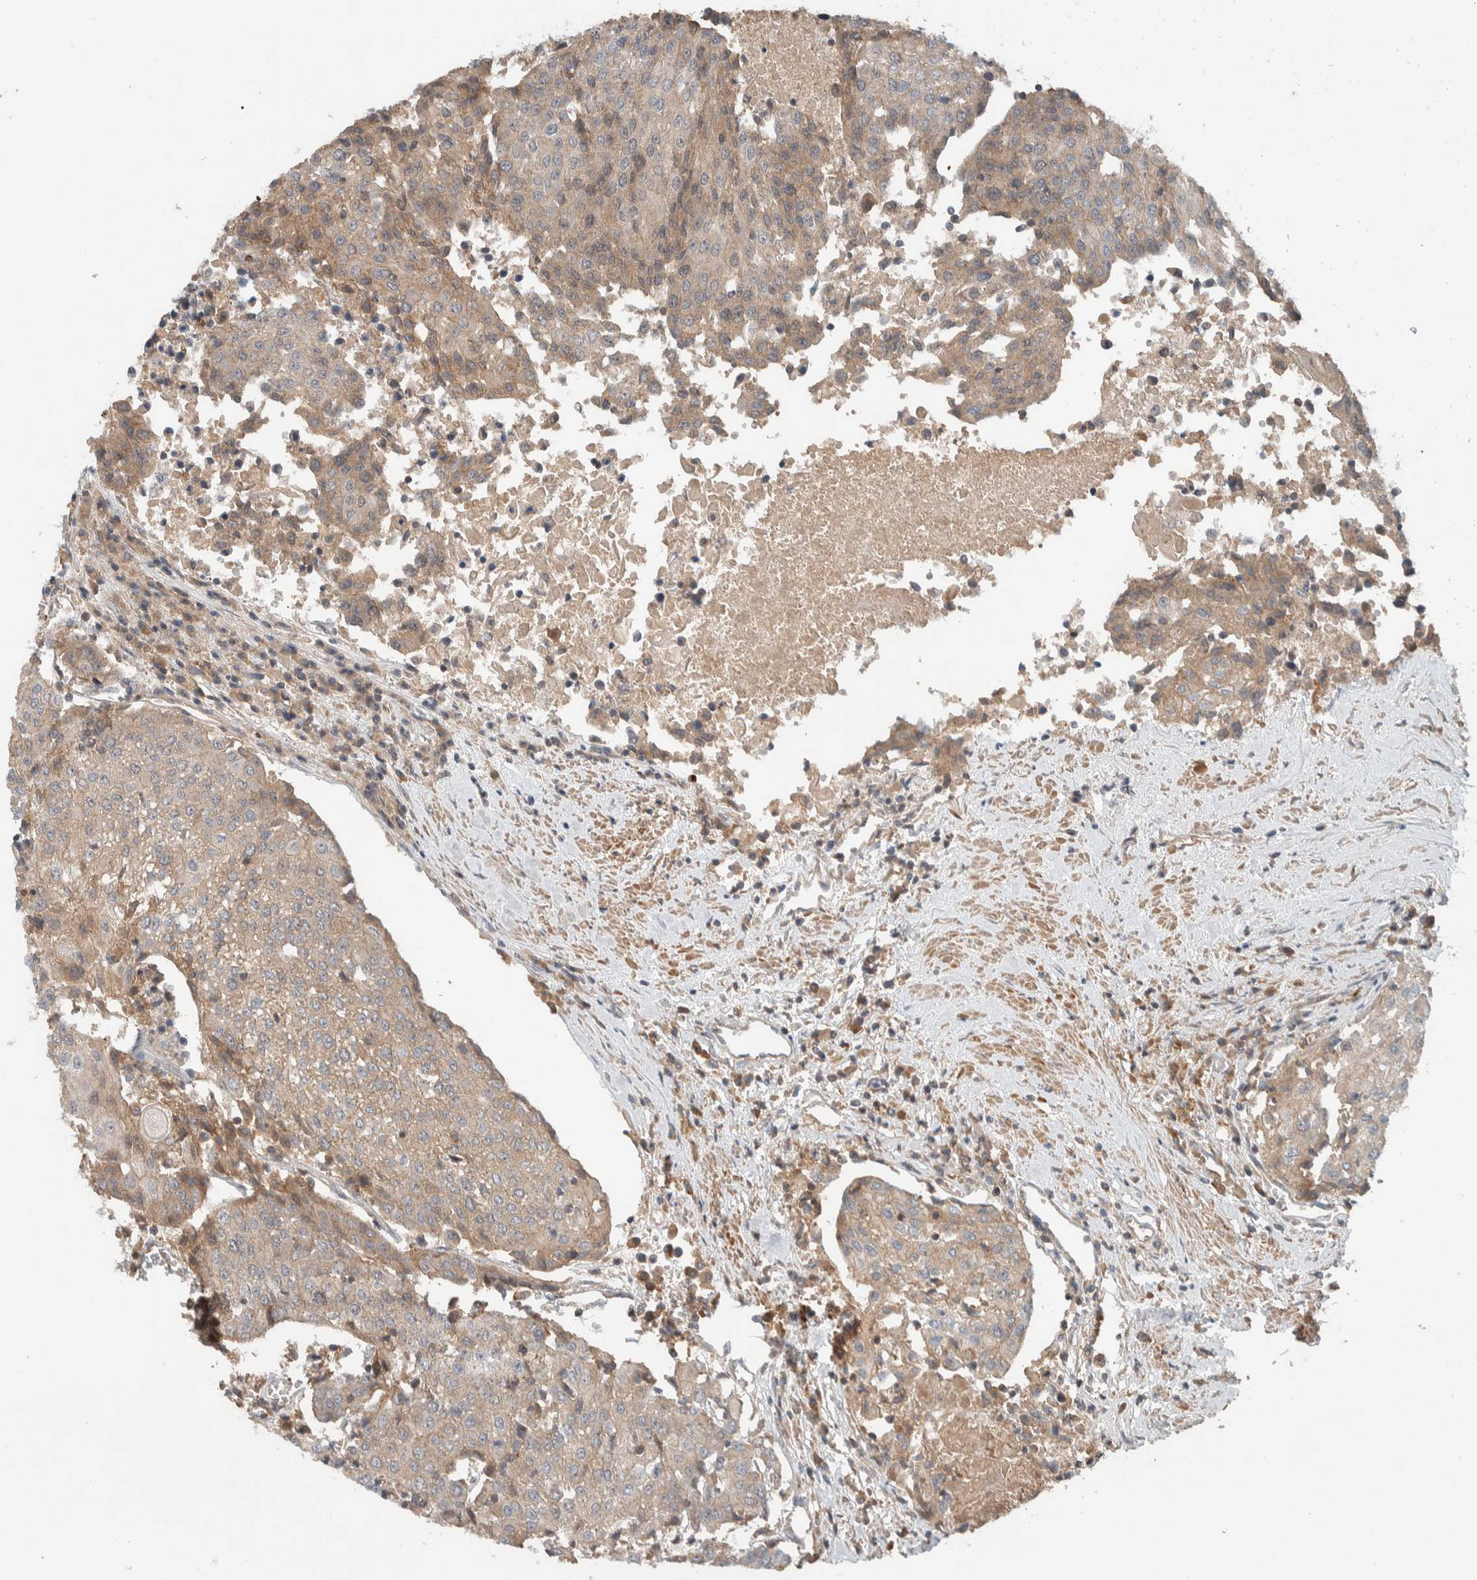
{"staining": {"intensity": "weak", "quantity": ">75%", "location": "cytoplasmic/membranous"}, "tissue": "urothelial cancer", "cell_type": "Tumor cells", "image_type": "cancer", "snomed": [{"axis": "morphology", "description": "Urothelial carcinoma, High grade"}, {"axis": "topography", "description": "Urinary bladder"}], "caption": "High-magnification brightfield microscopy of high-grade urothelial carcinoma stained with DAB (3,3'-diaminobenzidine) (brown) and counterstained with hematoxylin (blue). tumor cells exhibit weak cytoplasmic/membranous staining is seen in about>75% of cells.", "gene": "ARMC7", "patient": {"sex": "female", "age": 85}}